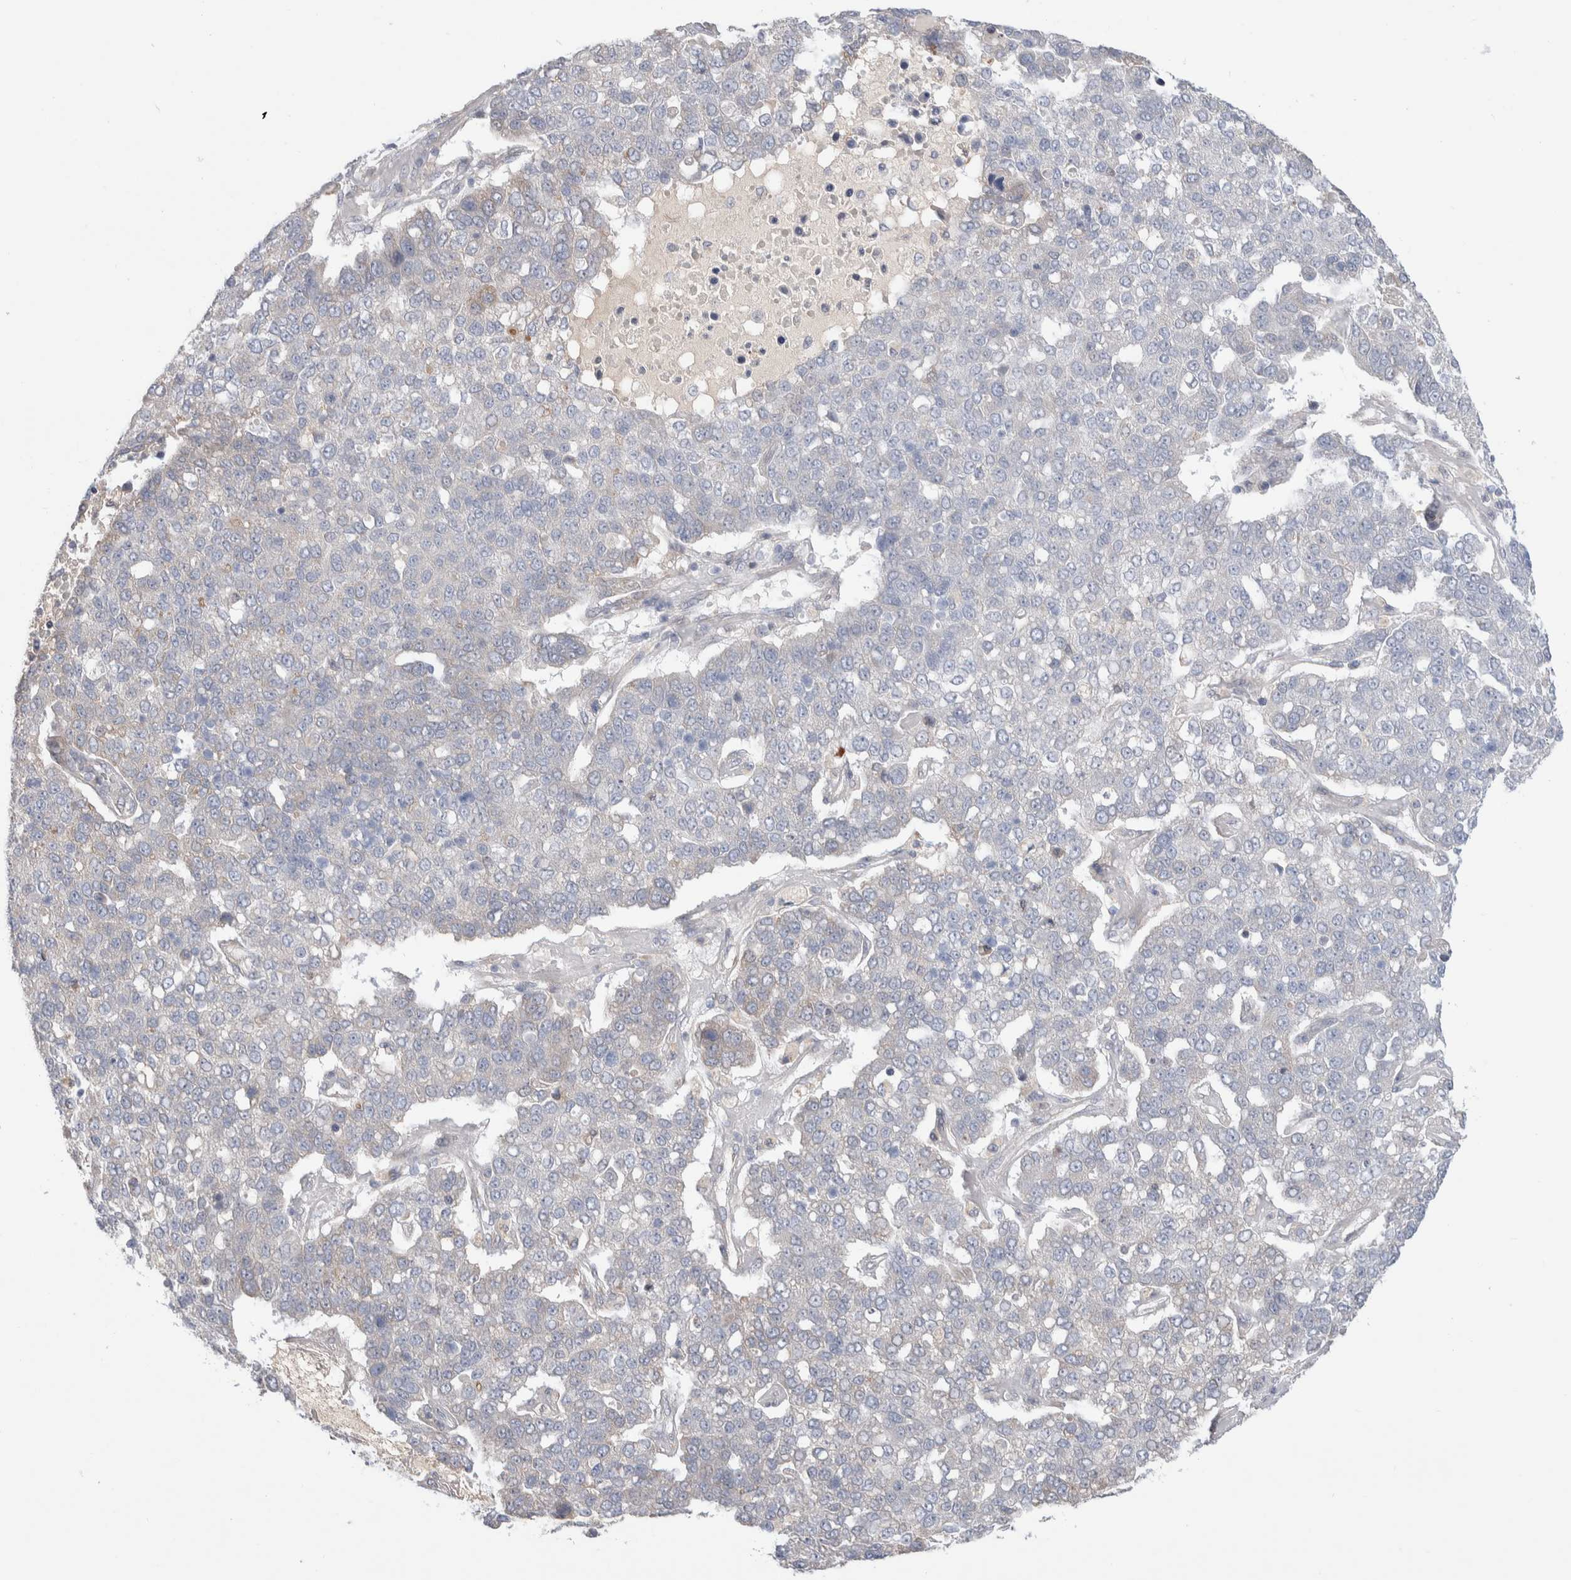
{"staining": {"intensity": "negative", "quantity": "none", "location": "none"}, "tissue": "pancreatic cancer", "cell_type": "Tumor cells", "image_type": "cancer", "snomed": [{"axis": "morphology", "description": "Adenocarcinoma, NOS"}, {"axis": "topography", "description": "Pancreas"}], "caption": "Immunohistochemical staining of human pancreatic cancer (adenocarcinoma) reveals no significant expression in tumor cells. (Brightfield microscopy of DAB (3,3'-diaminobenzidine) immunohistochemistry at high magnification).", "gene": "RUSF1", "patient": {"sex": "female", "age": 61}}